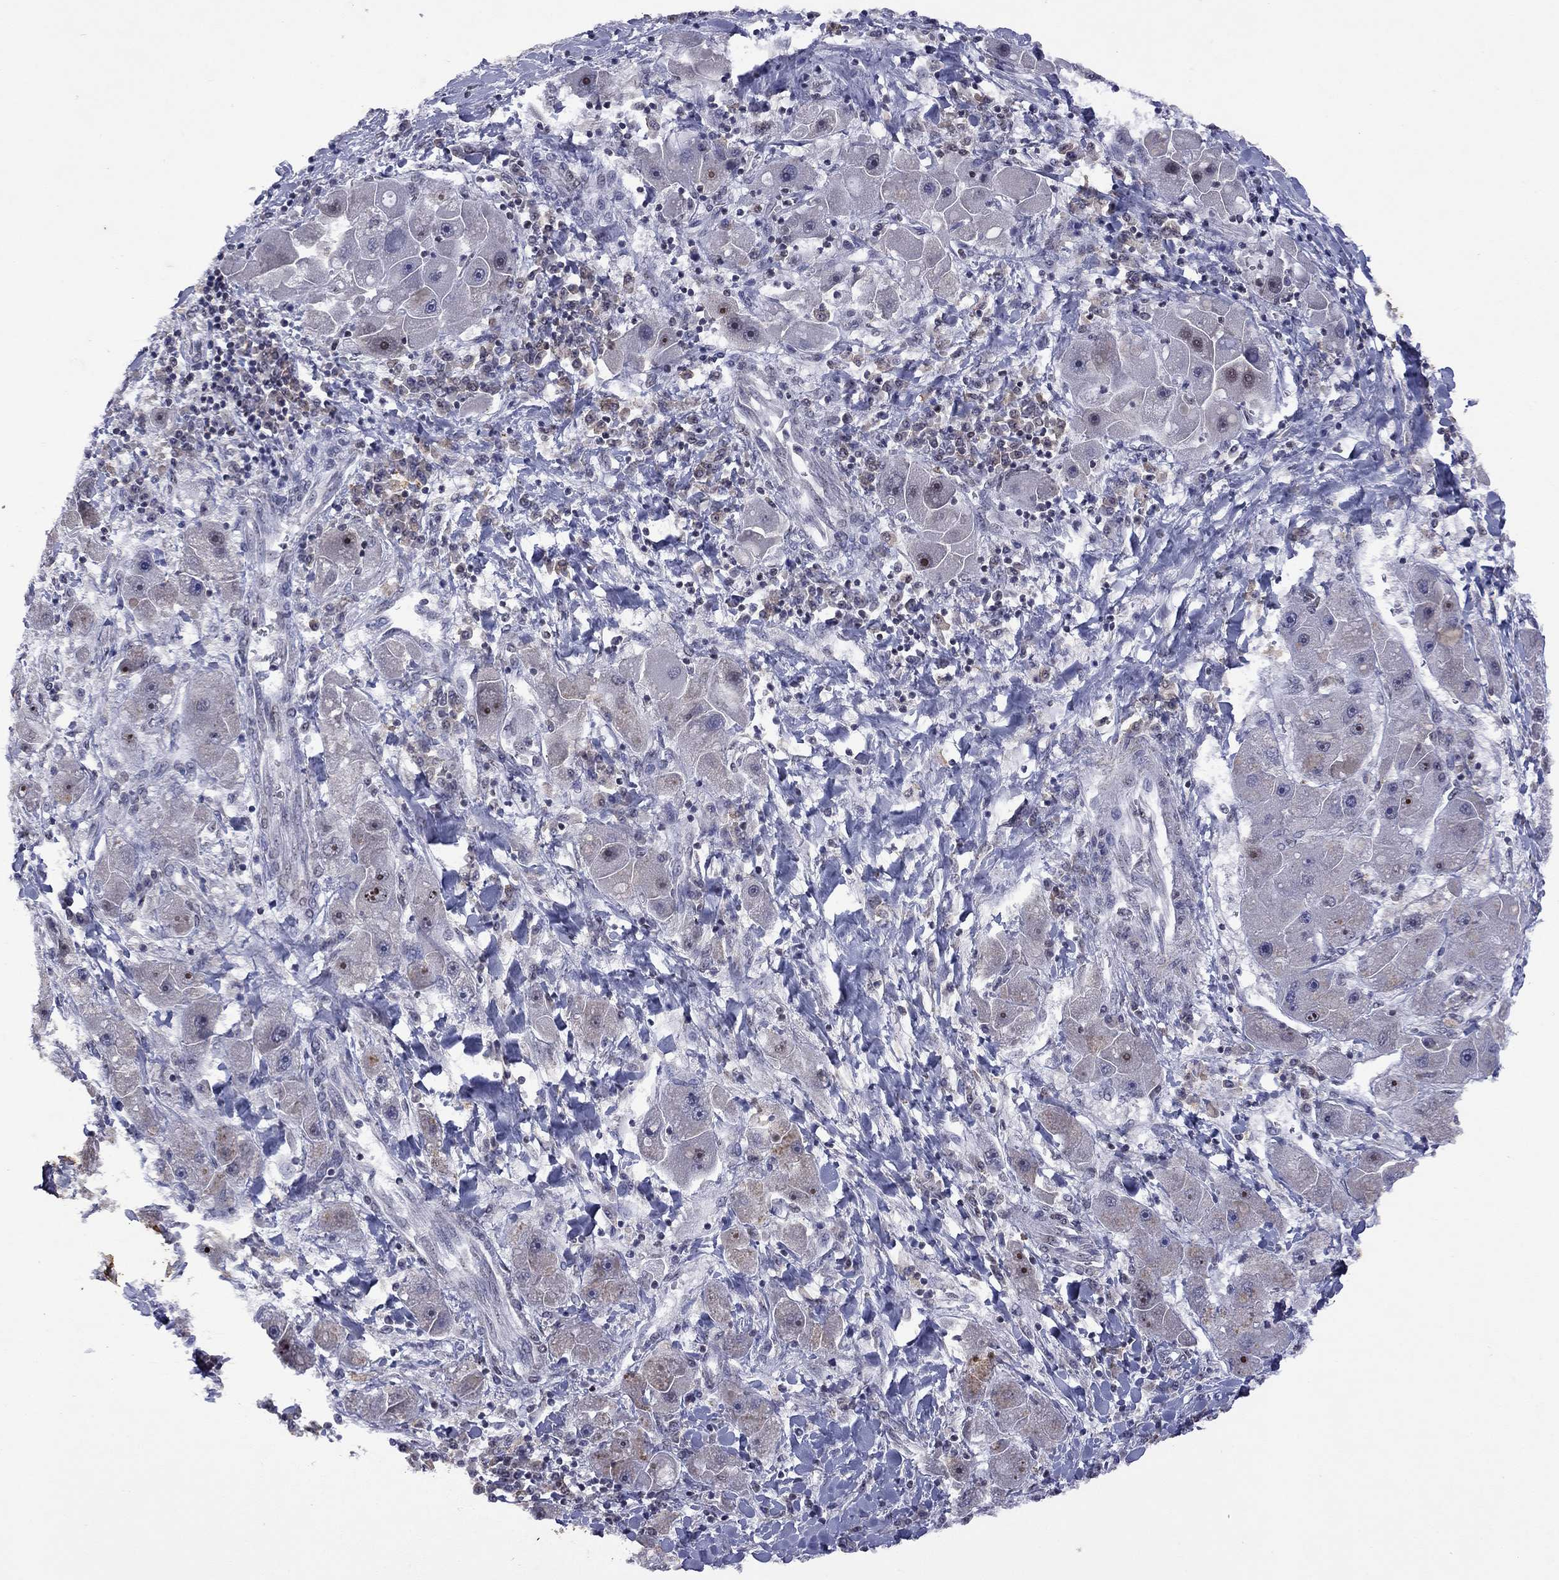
{"staining": {"intensity": "strong", "quantity": "<25%", "location": "nuclear"}, "tissue": "liver cancer", "cell_type": "Tumor cells", "image_type": "cancer", "snomed": [{"axis": "morphology", "description": "Carcinoma, Hepatocellular, NOS"}, {"axis": "topography", "description": "Liver"}], "caption": "Brown immunohistochemical staining in human liver cancer (hepatocellular carcinoma) demonstrates strong nuclear staining in approximately <25% of tumor cells. The staining is performed using DAB brown chromogen to label protein expression. The nuclei are counter-stained blue using hematoxylin.", "gene": "SPOUT1", "patient": {"sex": "male", "age": 24}}